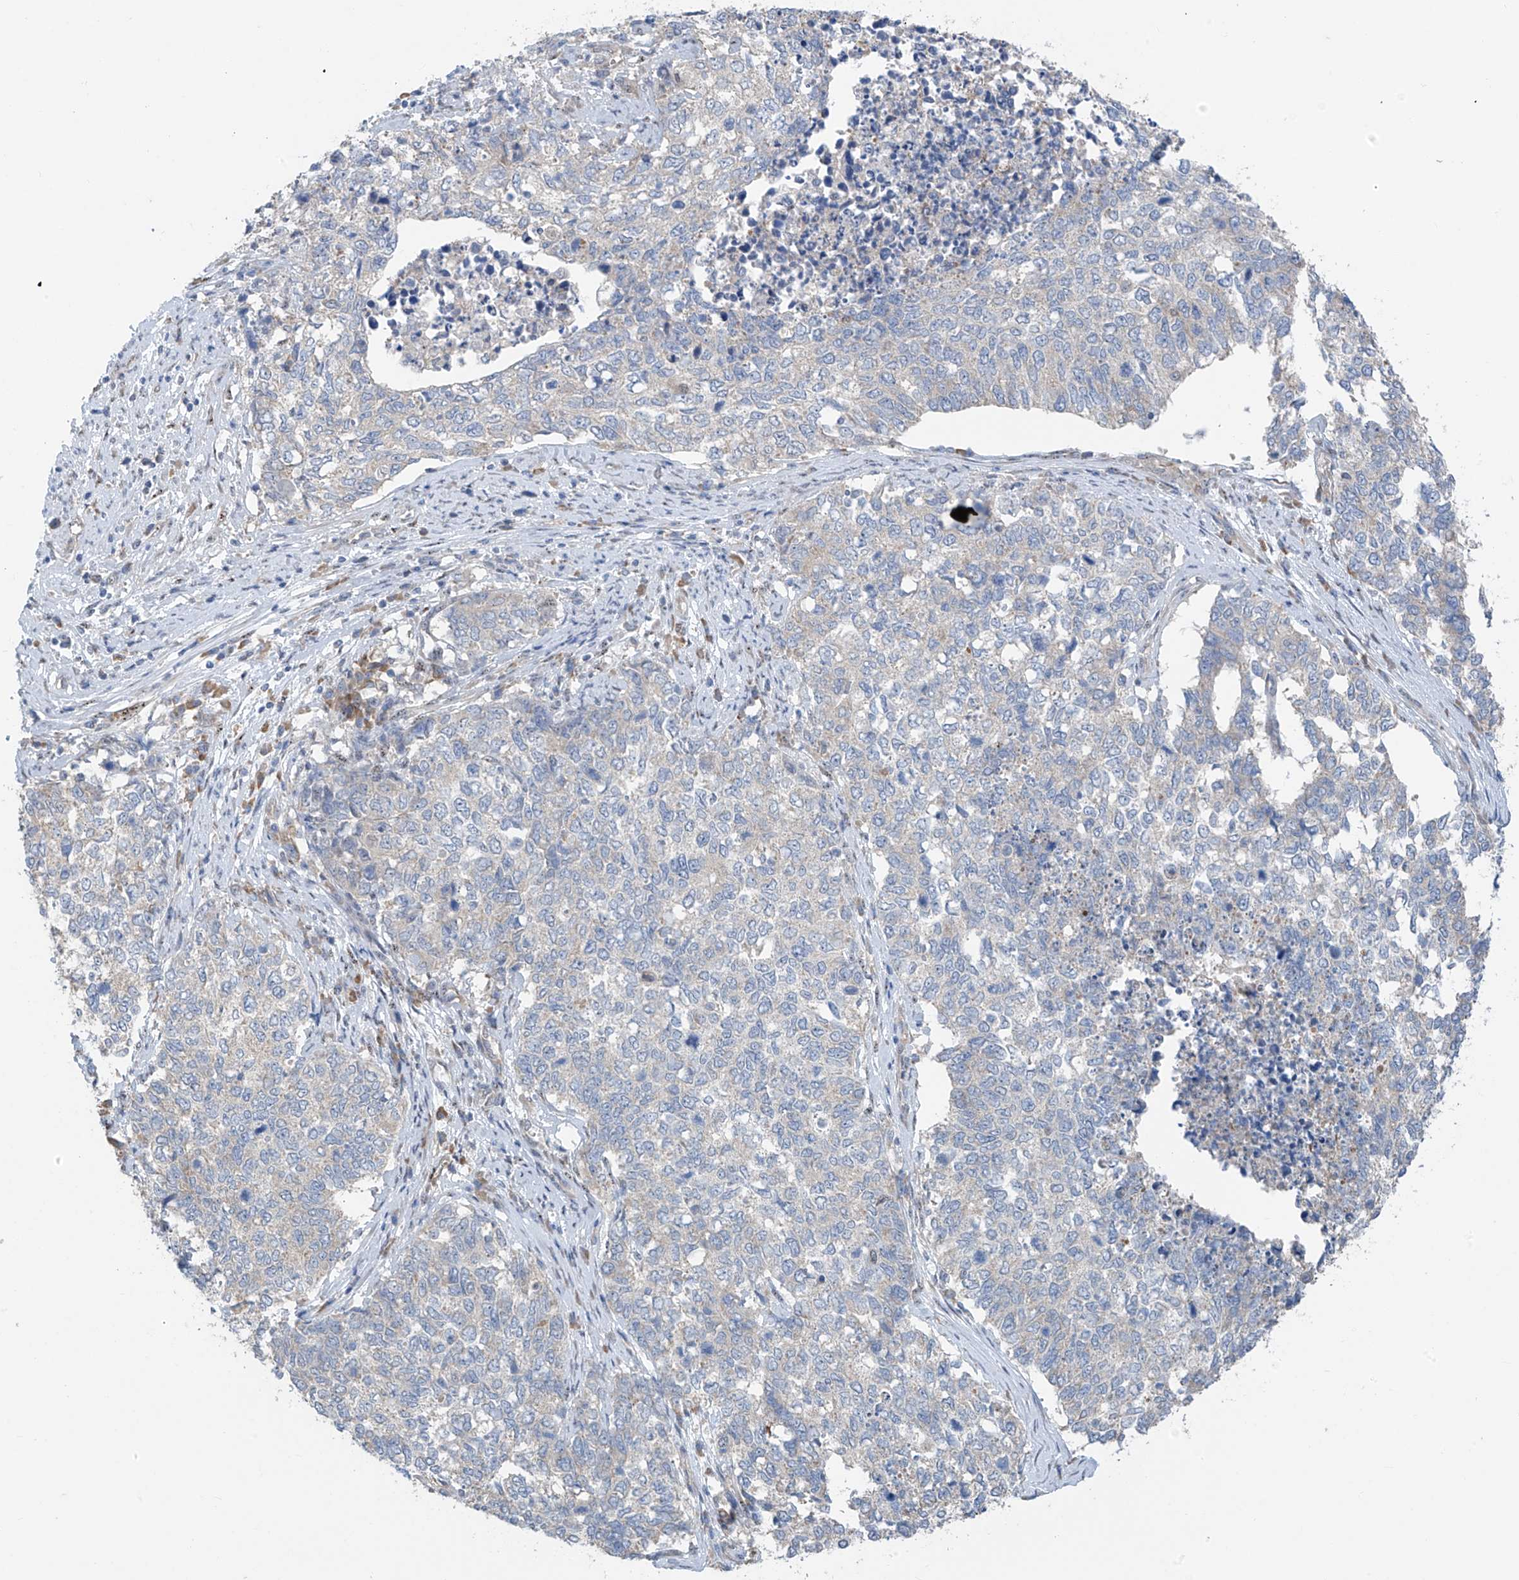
{"staining": {"intensity": "negative", "quantity": "none", "location": "none"}, "tissue": "cervical cancer", "cell_type": "Tumor cells", "image_type": "cancer", "snomed": [{"axis": "morphology", "description": "Squamous cell carcinoma, NOS"}, {"axis": "topography", "description": "Cervix"}], "caption": "Immunohistochemistry (IHC) of squamous cell carcinoma (cervical) reveals no expression in tumor cells.", "gene": "RPL4", "patient": {"sex": "female", "age": 63}}